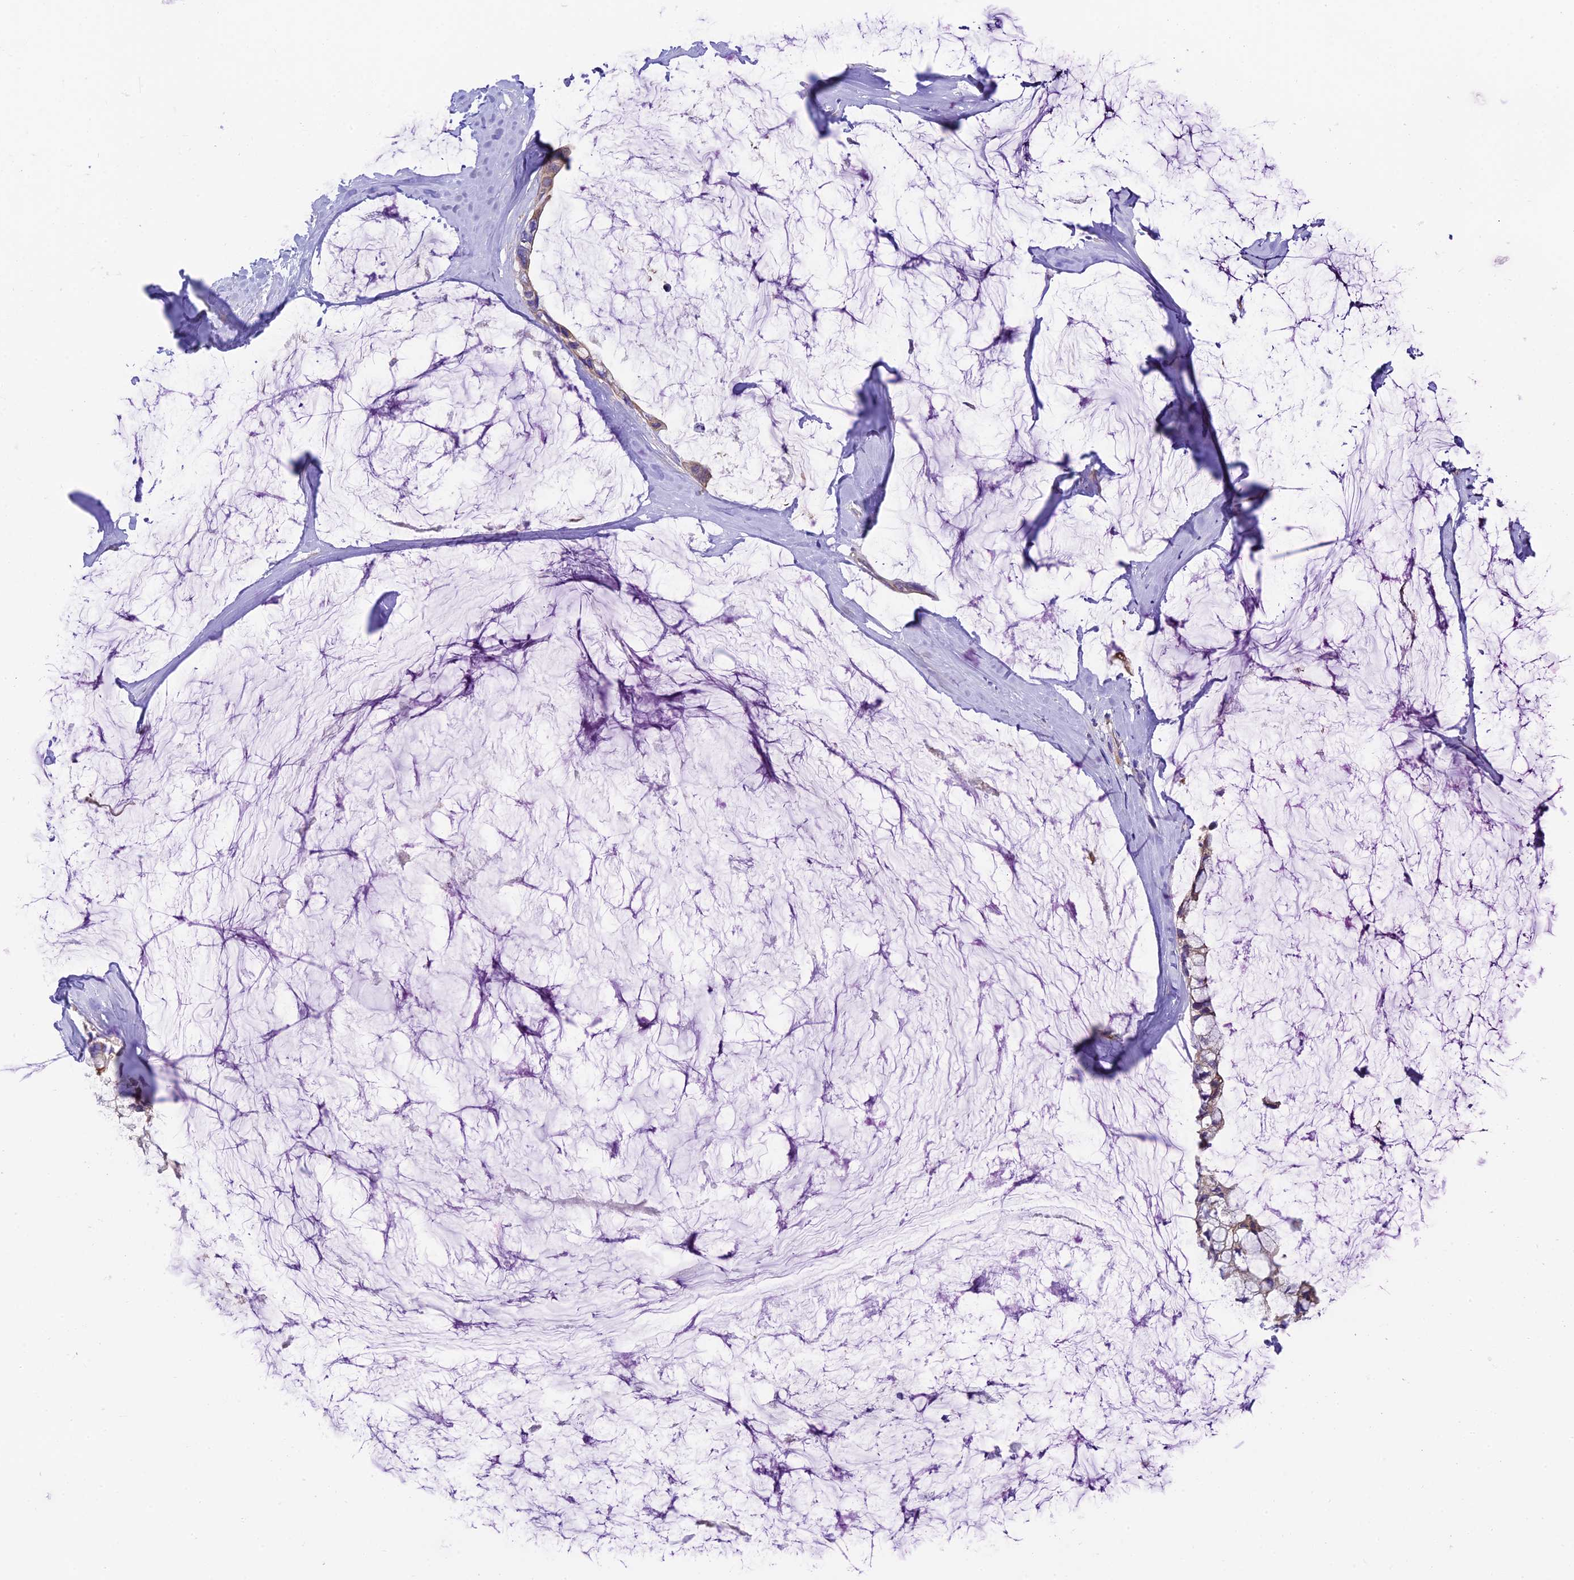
{"staining": {"intensity": "weak", "quantity": "<25%", "location": "cytoplasmic/membranous"}, "tissue": "ovarian cancer", "cell_type": "Tumor cells", "image_type": "cancer", "snomed": [{"axis": "morphology", "description": "Cystadenocarcinoma, mucinous, NOS"}, {"axis": "topography", "description": "Ovary"}], "caption": "An image of human ovarian mucinous cystadenocarcinoma is negative for staining in tumor cells.", "gene": "PPFIA3", "patient": {"sex": "female", "age": 39}}